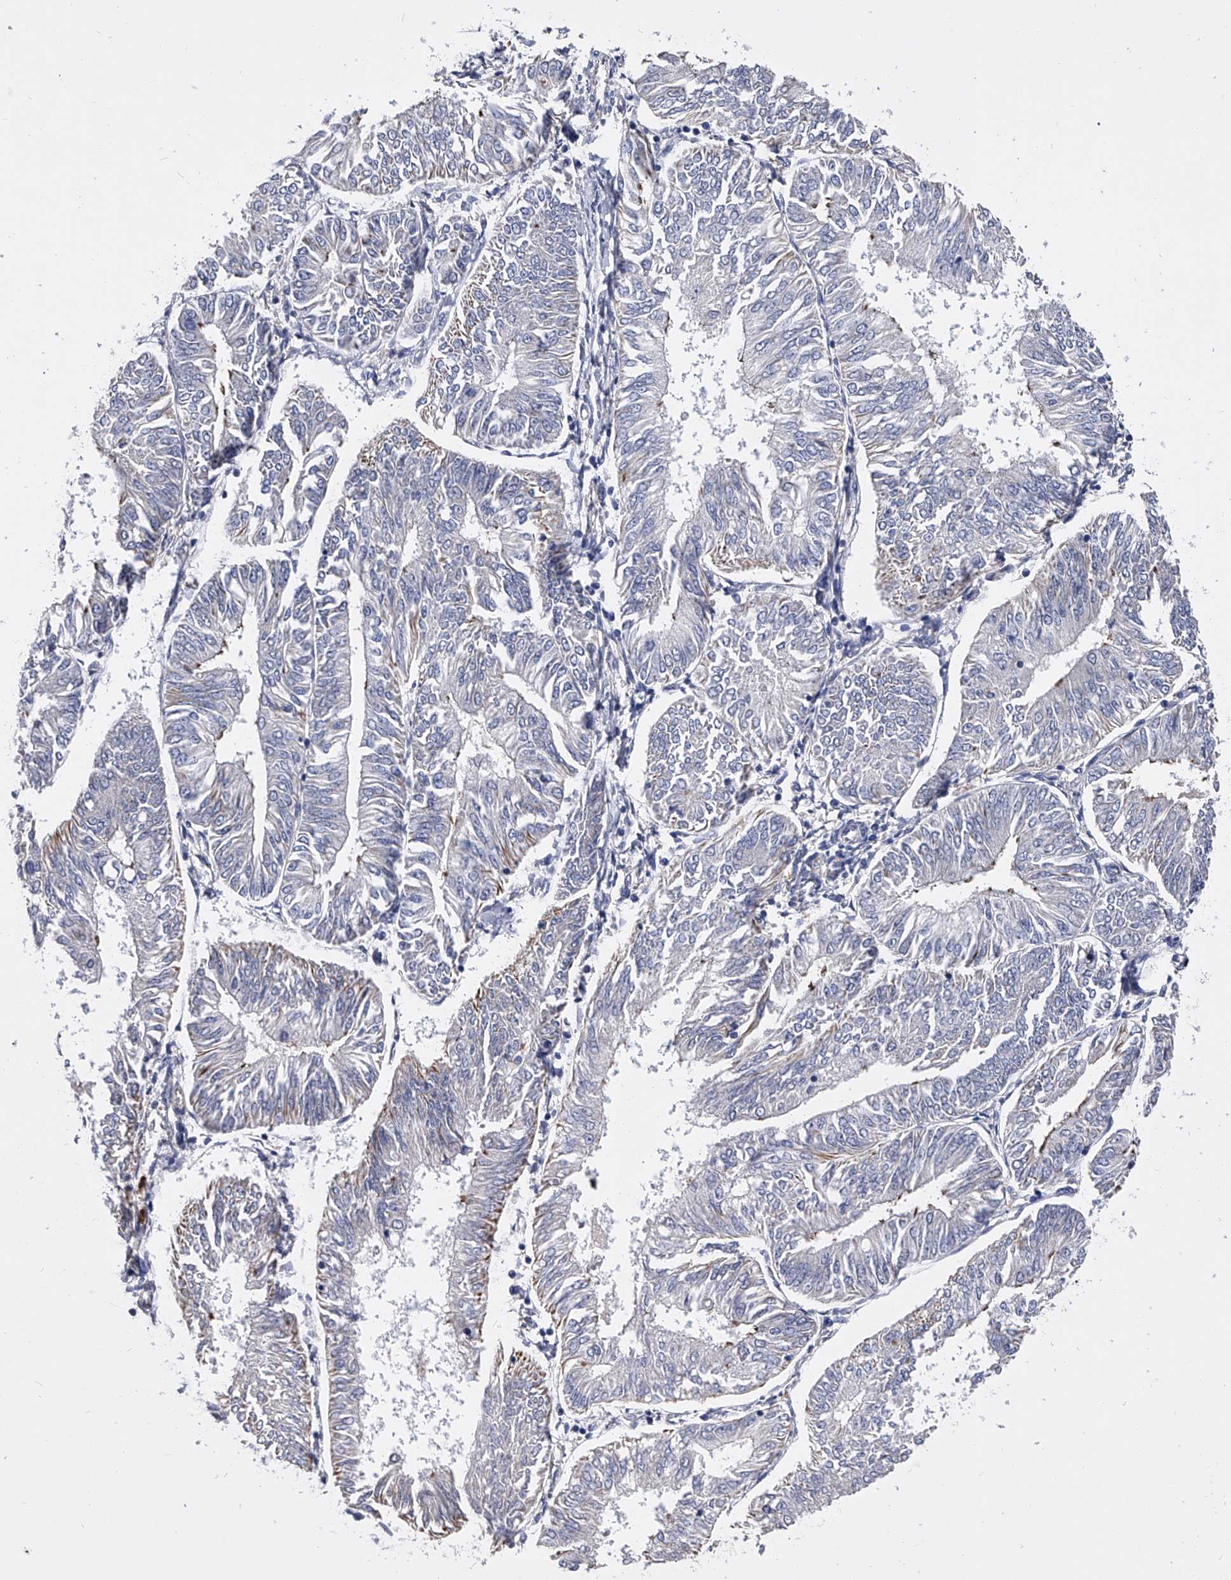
{"staining": {"intensity": "weak", "quantity": "<25%", "location": "cytoplasmic/membranous"}, "tissue": "endometrial cancer", "cell_type": "Tumor cells", "image_type": "cancer", "snomed": [{"axis": "morphology", "description": "Adenocarcinoma, NOS"}, {"axis": "topography", "description": "Endometrium"}], "caption": "A micrograph of endometrial cancer stained for a protein displays no brown staining in tumor cells.", "gene": "EFCAB7", "patient": {"sex": "female", "age": 58}}